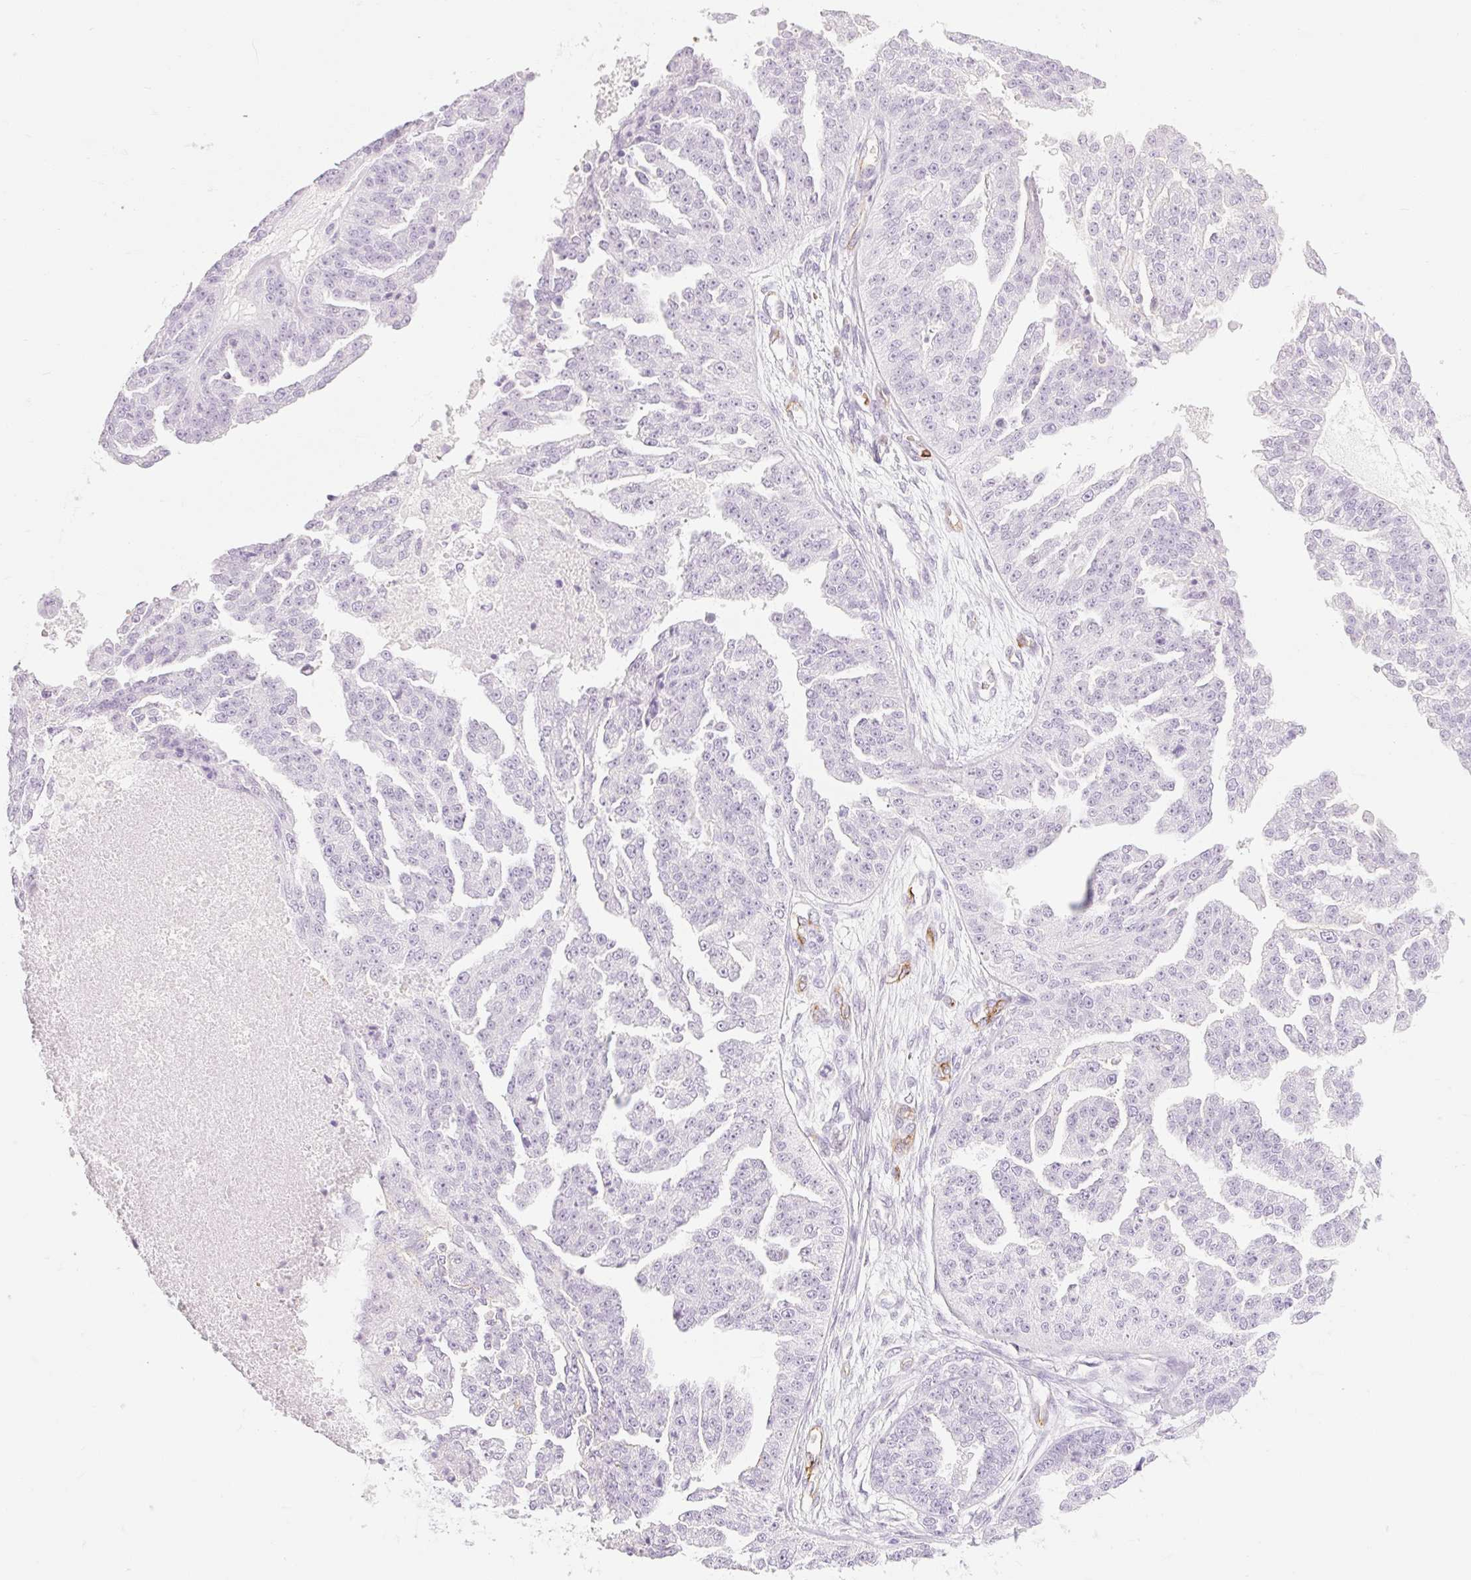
{"staining": {"intensity": "negative", "quantity": "none", "location": "none"}, "tissue": "ovarian cancer", "cell_type": "Tumor cells", "image_type": "cancer", "snomed": [{"axis": "morphology", "description": "Cystadenocarcinoma, serous, NOS"}, {"axis": "topography", "description": "Ovary"}], "caption": "An IHC micrograph of ovarian cancer is shown. There is no staining in tumor cells of ovarian cancer.", "gene": "TAF1L", "patient": {"sex": "female", "age": 58}}